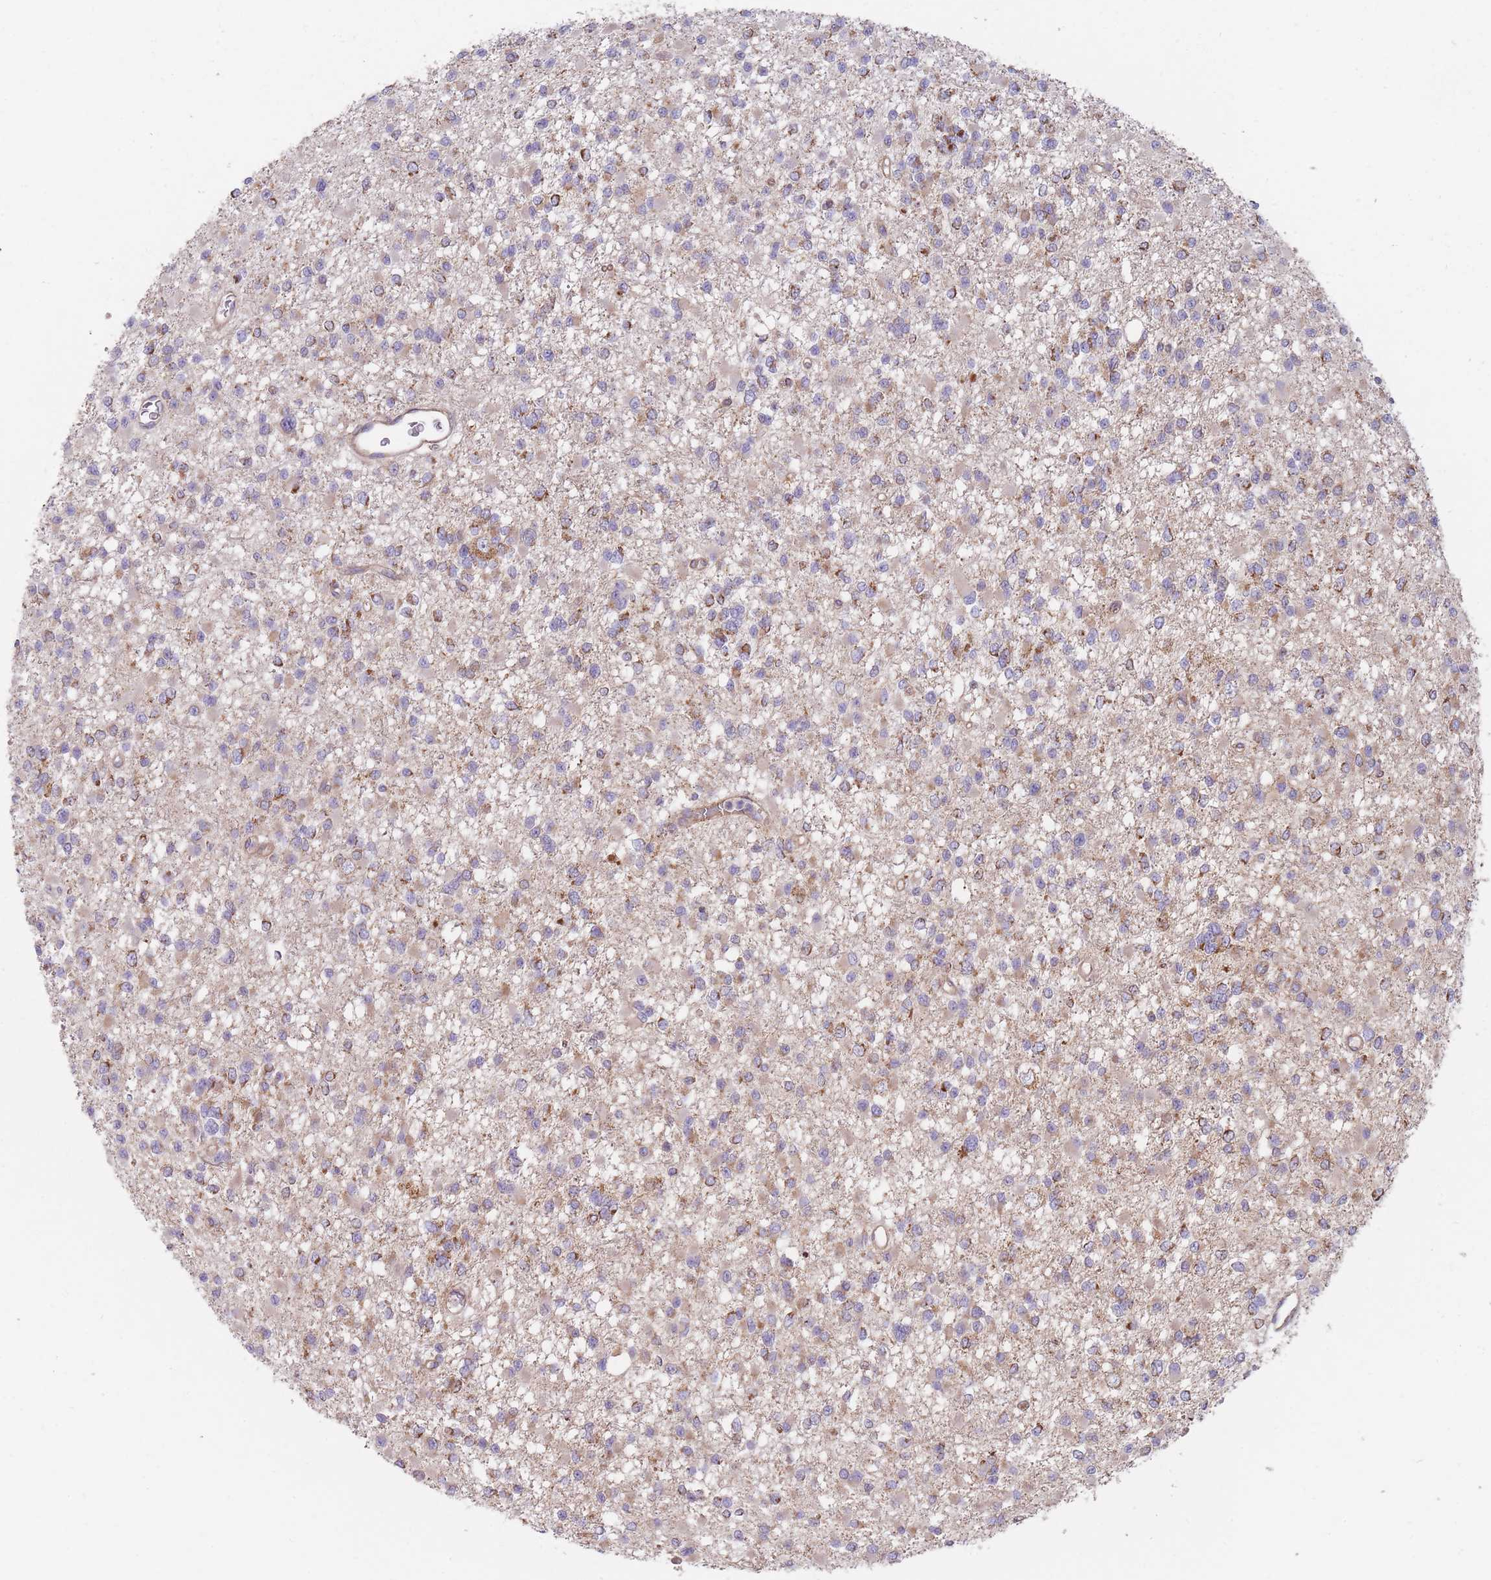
{"staining": {"intensity": "moderate", "quantity": "<25%", "location": "cytoplasmic/membranous"}, "tissue": "glioma", "cell_type": "Tumor cells", "image_type": "cancer", "snomed": [{"axis": "morphology", "description": "Glioma, malignant, Low grade"}, {"axis": "topography", "description": "Brain"}], "caption": "Brown immunohistochemical staining in human malignant low-grade glioma displays moderate cytoplasmic/membranous expression in about <25% of tumor cells. The staining was performed using DAB, with brown indicating positive protein expression. Nuclei are stained blue with hematoxylin.", "gene": "NDUFA9", "patient": {"sex": "female", "age": 22}}